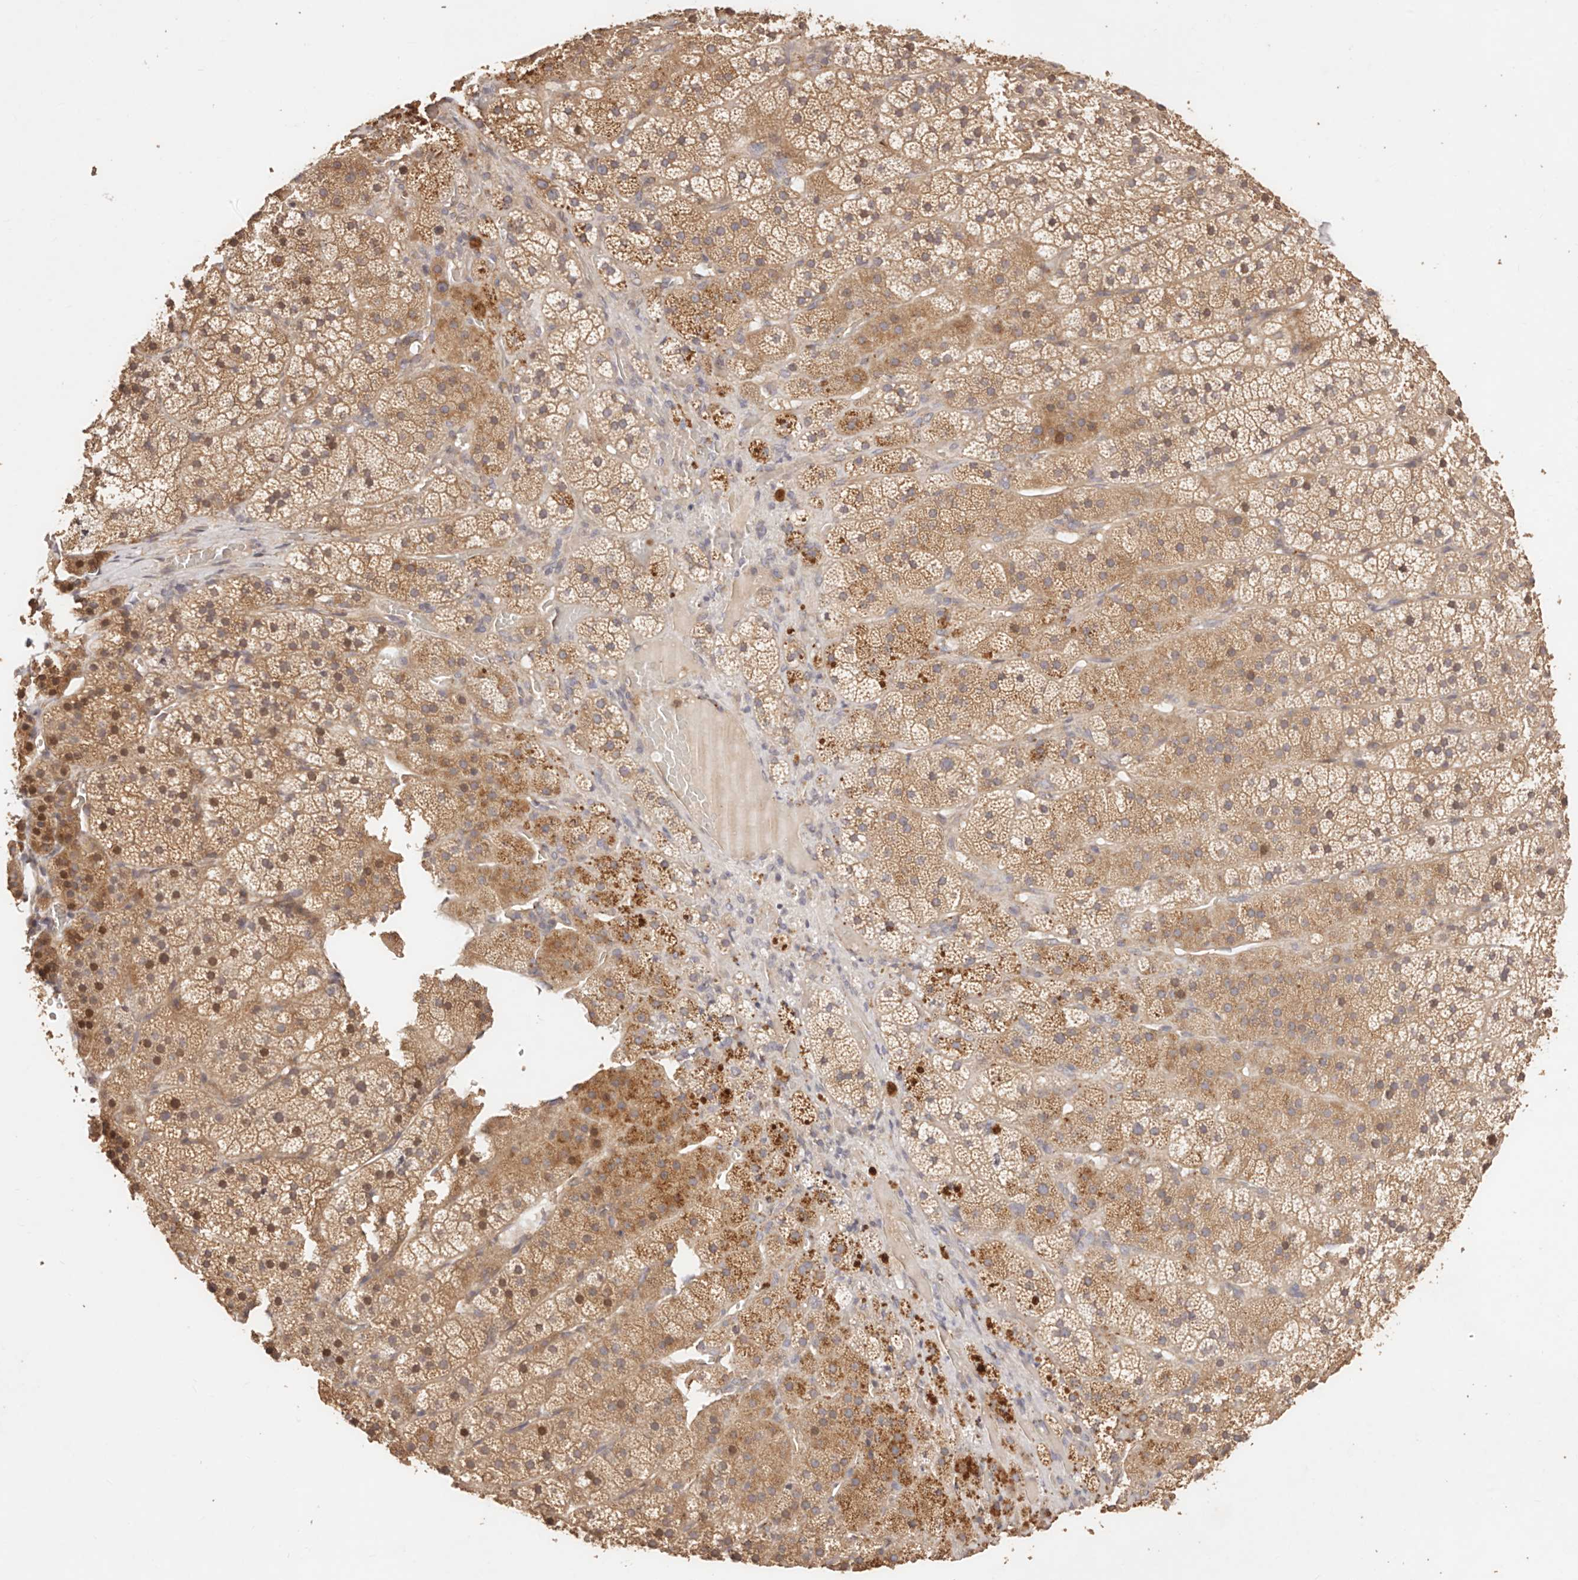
{"staining": {"intensity": "moderate", "quantity": ">75%", "location": "cytoplasmic/membranous"}, "tissue": "adrenal gland", "cell_type": "Glandular cells", "image_type": "normal", "snomed": [{"axis": "morphology", "description": "Normal tissue, NOS"}, {"axis": "topography", "description": "Adrenal gland"}], "caption": "IHC histopathology image of unremarkable adrenal gland stained for a protein (brown), which reveals medium levels of moderate cytoplasmic/membranous staining in about >75% of glandular cells.", "gene": "CCL14", "patient": {"sex": "female", "age": 44}}